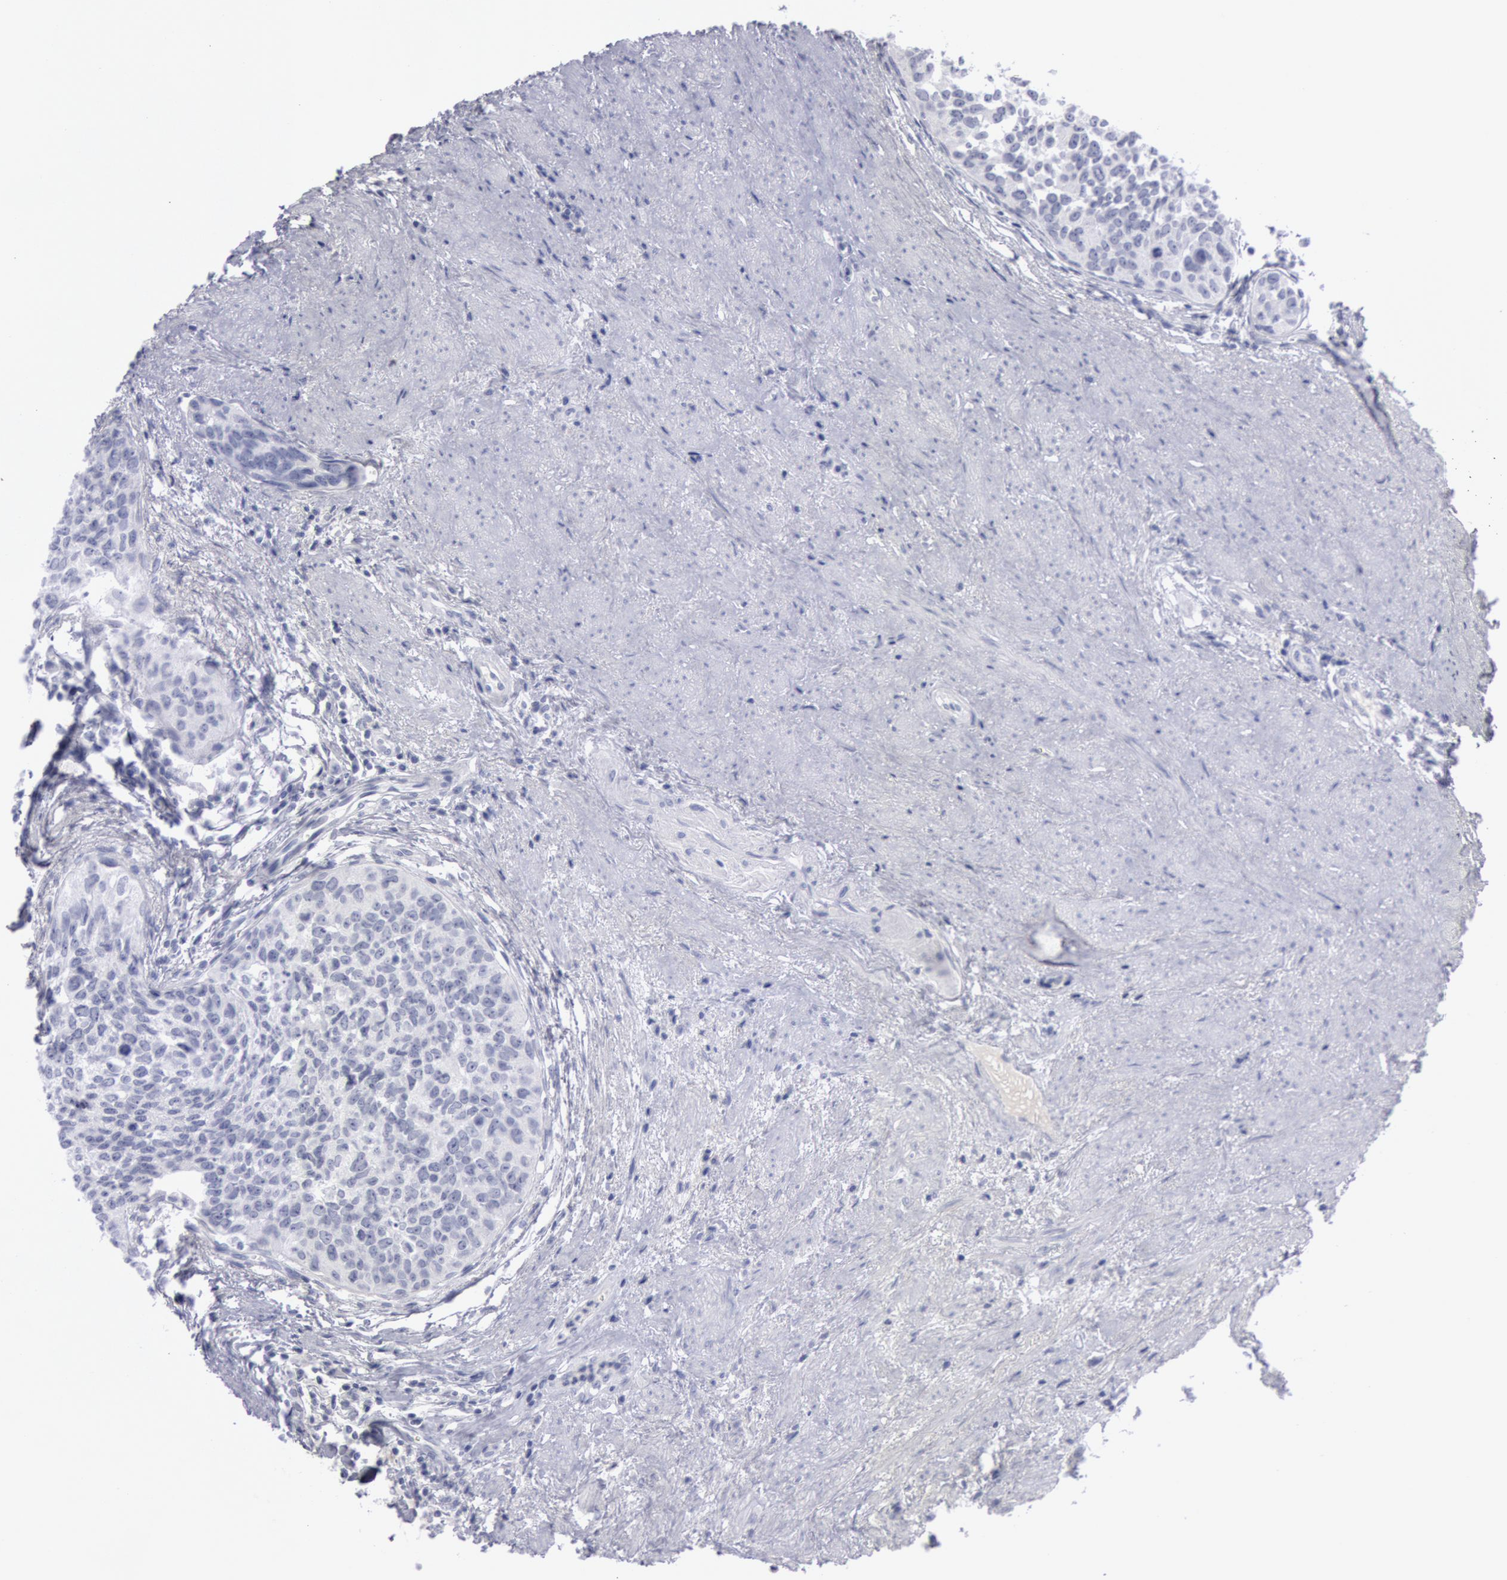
{"staining": {"intensity": "negative", "quantity": "none", "location": "none"}, "tissue": "urothelial cancer", "cell_type": "Tumor cells", "image_type": "cancer", "snomed": [{"axis": "morphology", "description": "Urothelial carcinoma, High grade"}, {"axis": "topography", "description": "Urinary bladder"}], "caption": "DAB immunohistochemical staining of human urothelial cancer displays no significant staining in tumor cells. (Brightfield microscopy of DAB (3,3'-diaminobenzidine) immunohistochemistry (IHC) at high magnification).", "gene": "KRT16", "patient": {"sex": "male", "age": 81}}